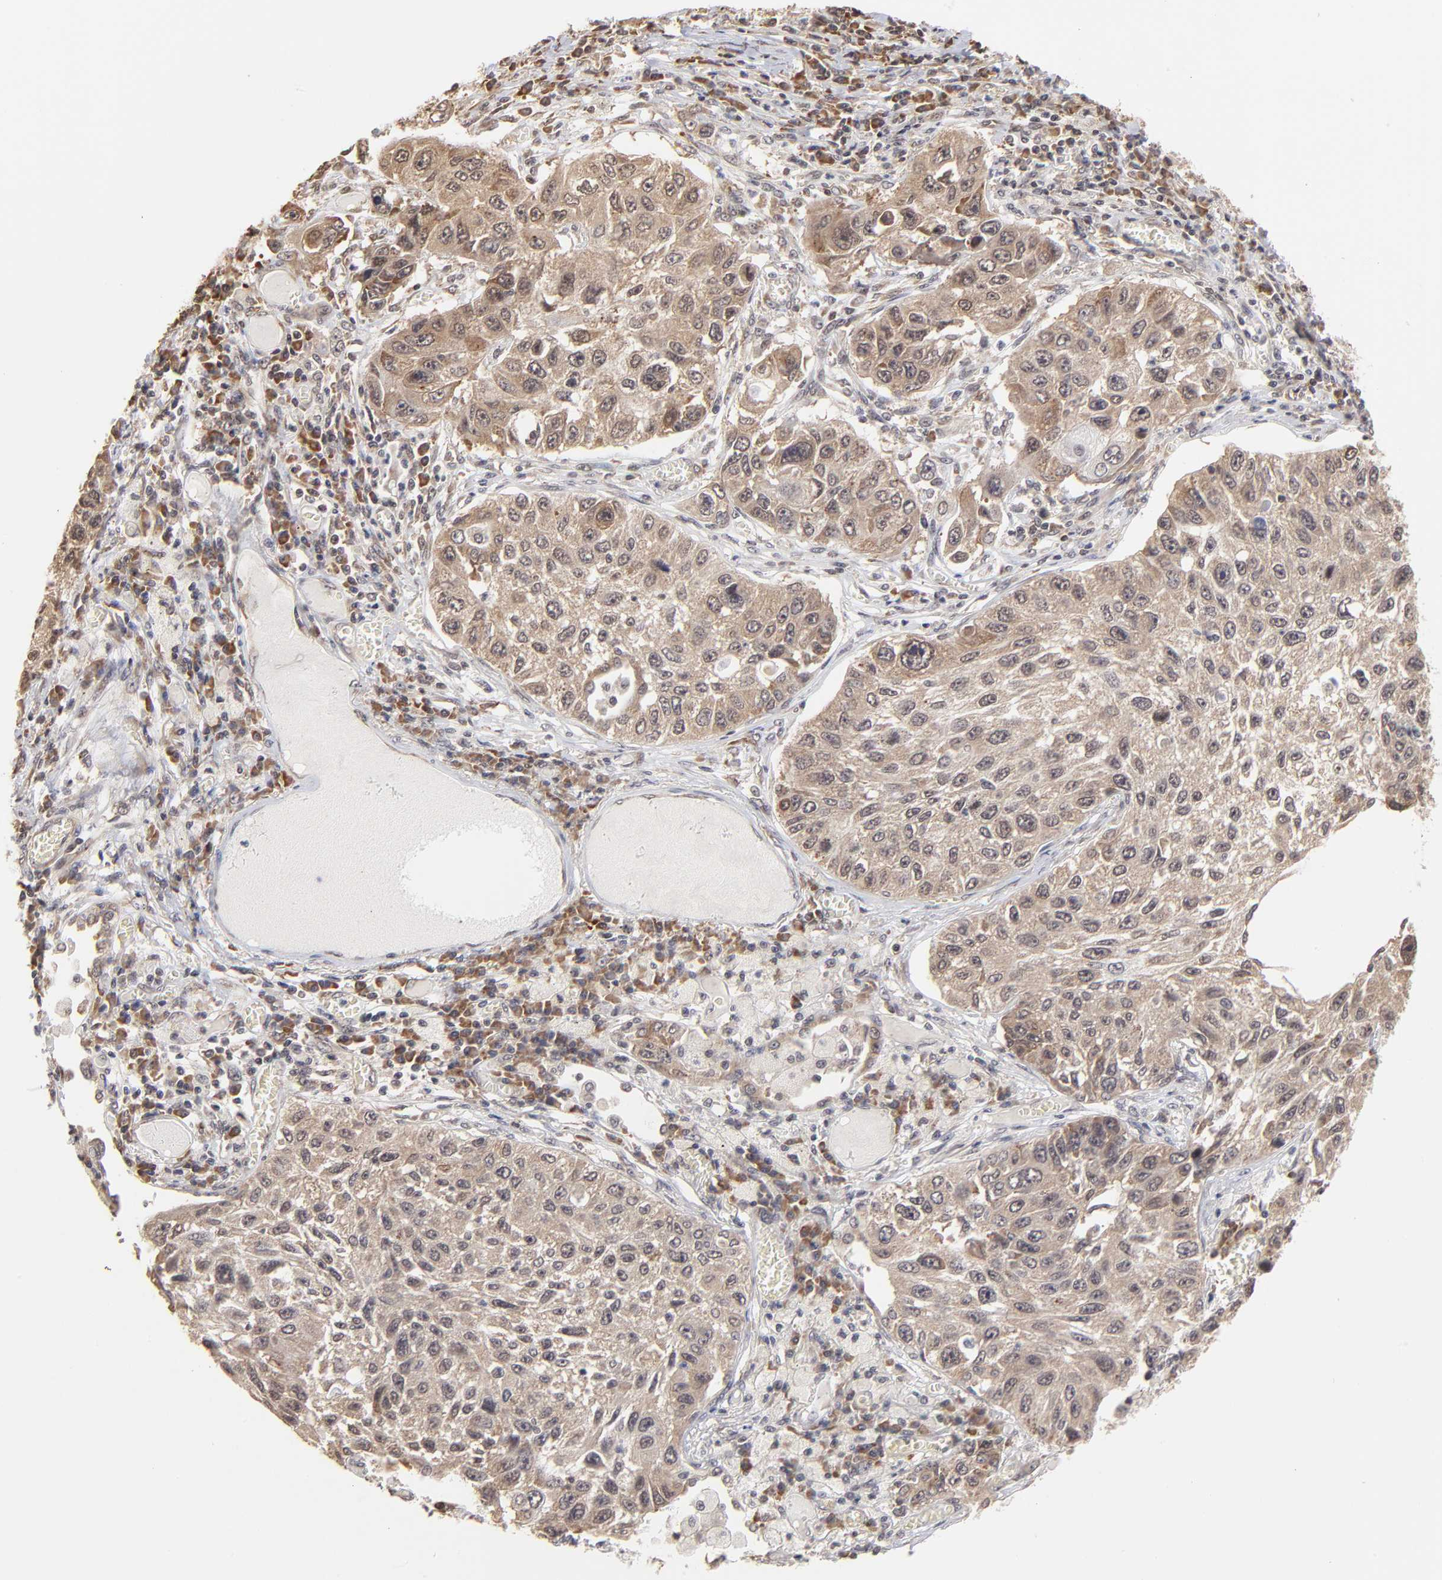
{"staining": {"intensity": "weak", "quantity": ">75%", "location": "cytoplasmic/membranous"}, "tissue": "lung cancer", "cell_type": "Tumor cells", "image_type": "cancer", "snomed": [{"axis": "morphology", "description": "Squamous cell carcinoma, NOS"}, {"axis": "topography", "description": "Lung"}], "caption": "Weak cytoplasmic/membranous positivity is seen in approximately >75% of tumor cells in squamous cell carcinoma (lung). (DAB (3,3'-diaminobenzidine) IHC, brown staining for protein, blue staining for nuclei).", "gene": "BRPF1", "patient": {"sex": "male", "age": 71}}